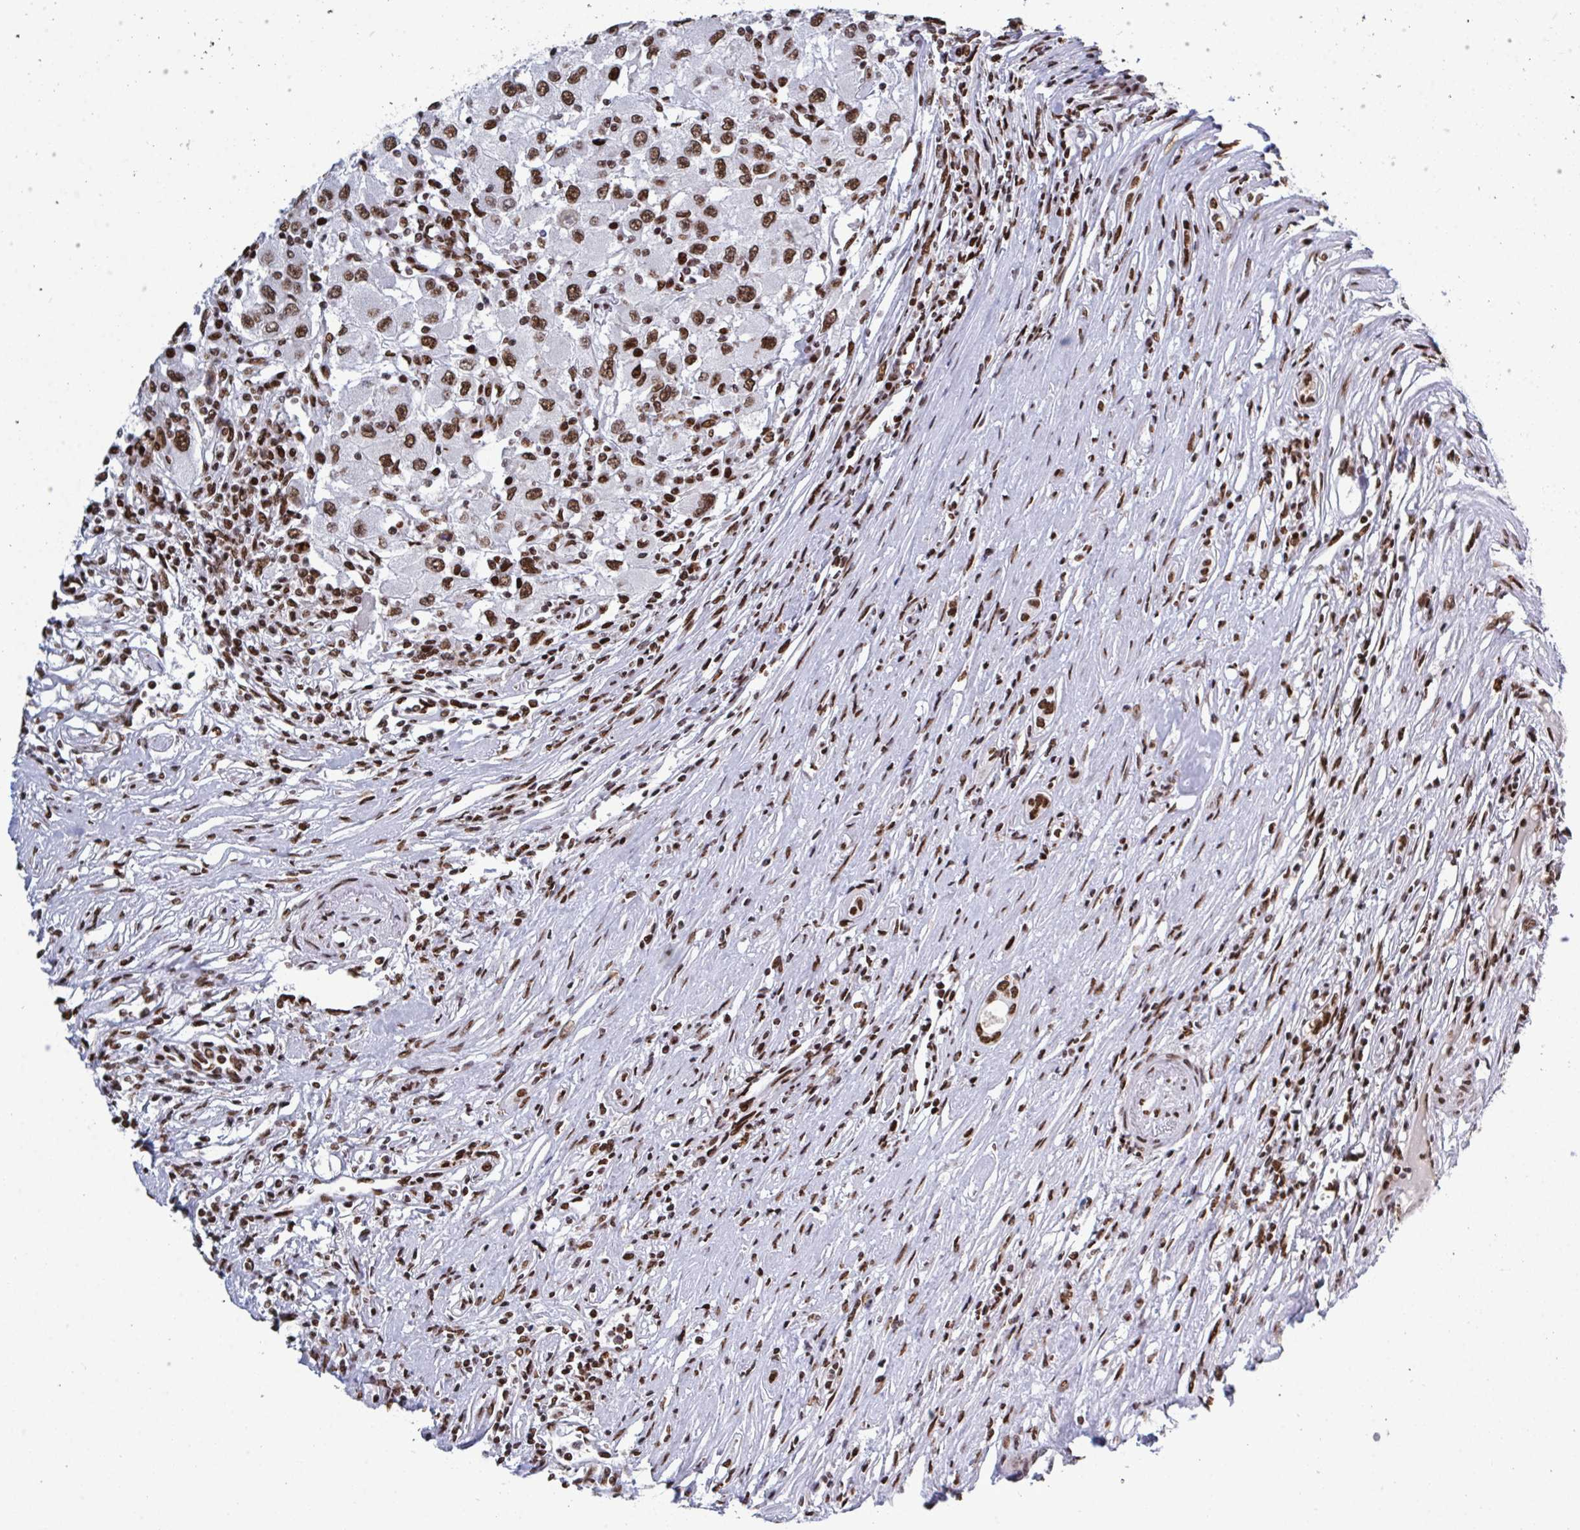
{"staining": {"intensity": "strong", "quantity": ">75%", "location": "nuclear"}, "tissue": "renal cancer", "cell_type": "Tumor cells", "image_type": "cancer", "snomed": [{"axis": "morphology", "description": "Adenocarcinoma, NOS"}, {"axis": "topography", "description": "Kidney"}], "caption": "A brown stain labels strong nuclear expression of a protein in renal adenocarcinoma tumor cells. Using DAB (3,3'-diaminobenzidine) (brown) and hematoxylin (blue) stains, captured at high magnification using brightfield microscopy.", "gene": "ZNF607", "patient": {"sex": "female", "age": 67}}